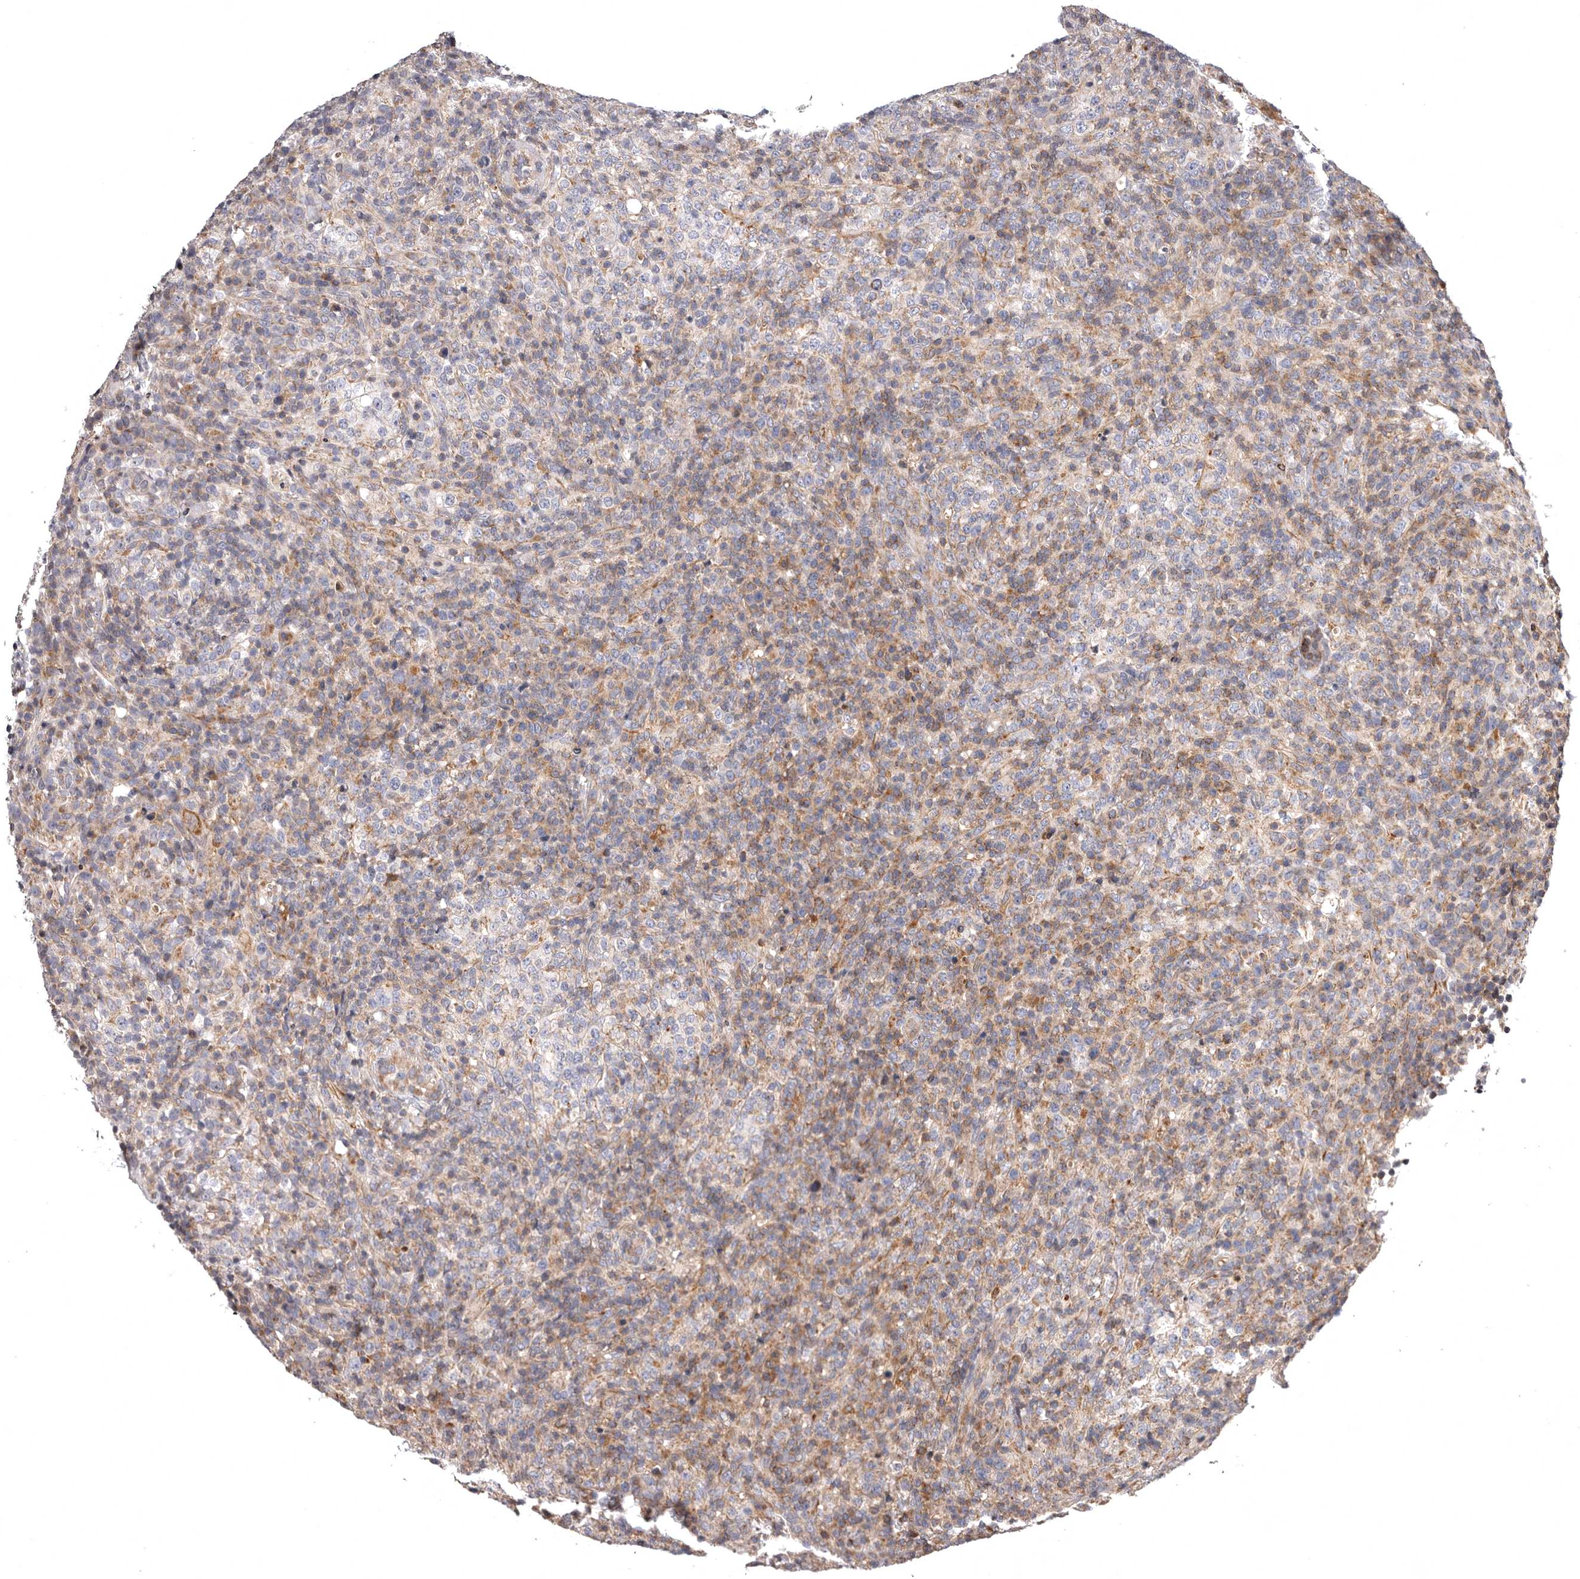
{"staining": {"intensity": "moderate", "quantity": "<25%", "location": "cytoplasmic/membranous"}, "tissue": "lymphoma", "cell_type": "Tumor cells", "image_type": "cancer", "snomed": [{"axis": "morphology", "description": "Malignant lymphoma, non-Hodgkin's type, High grade"}, {"axis": "topography", "description": "Lymph node"}], "caption": "DAB immunohistochemical staining of human lymphoma shows moderate cytoplasmic/membranous protein positivity in about <25% of tumor cells. Using DAB (brown) and hematoxylin (blue) stains, captured at high magnification using brightfield microscopy.", "gene": "ADCY2", "patient": {"sex": "female", "age": 76}}